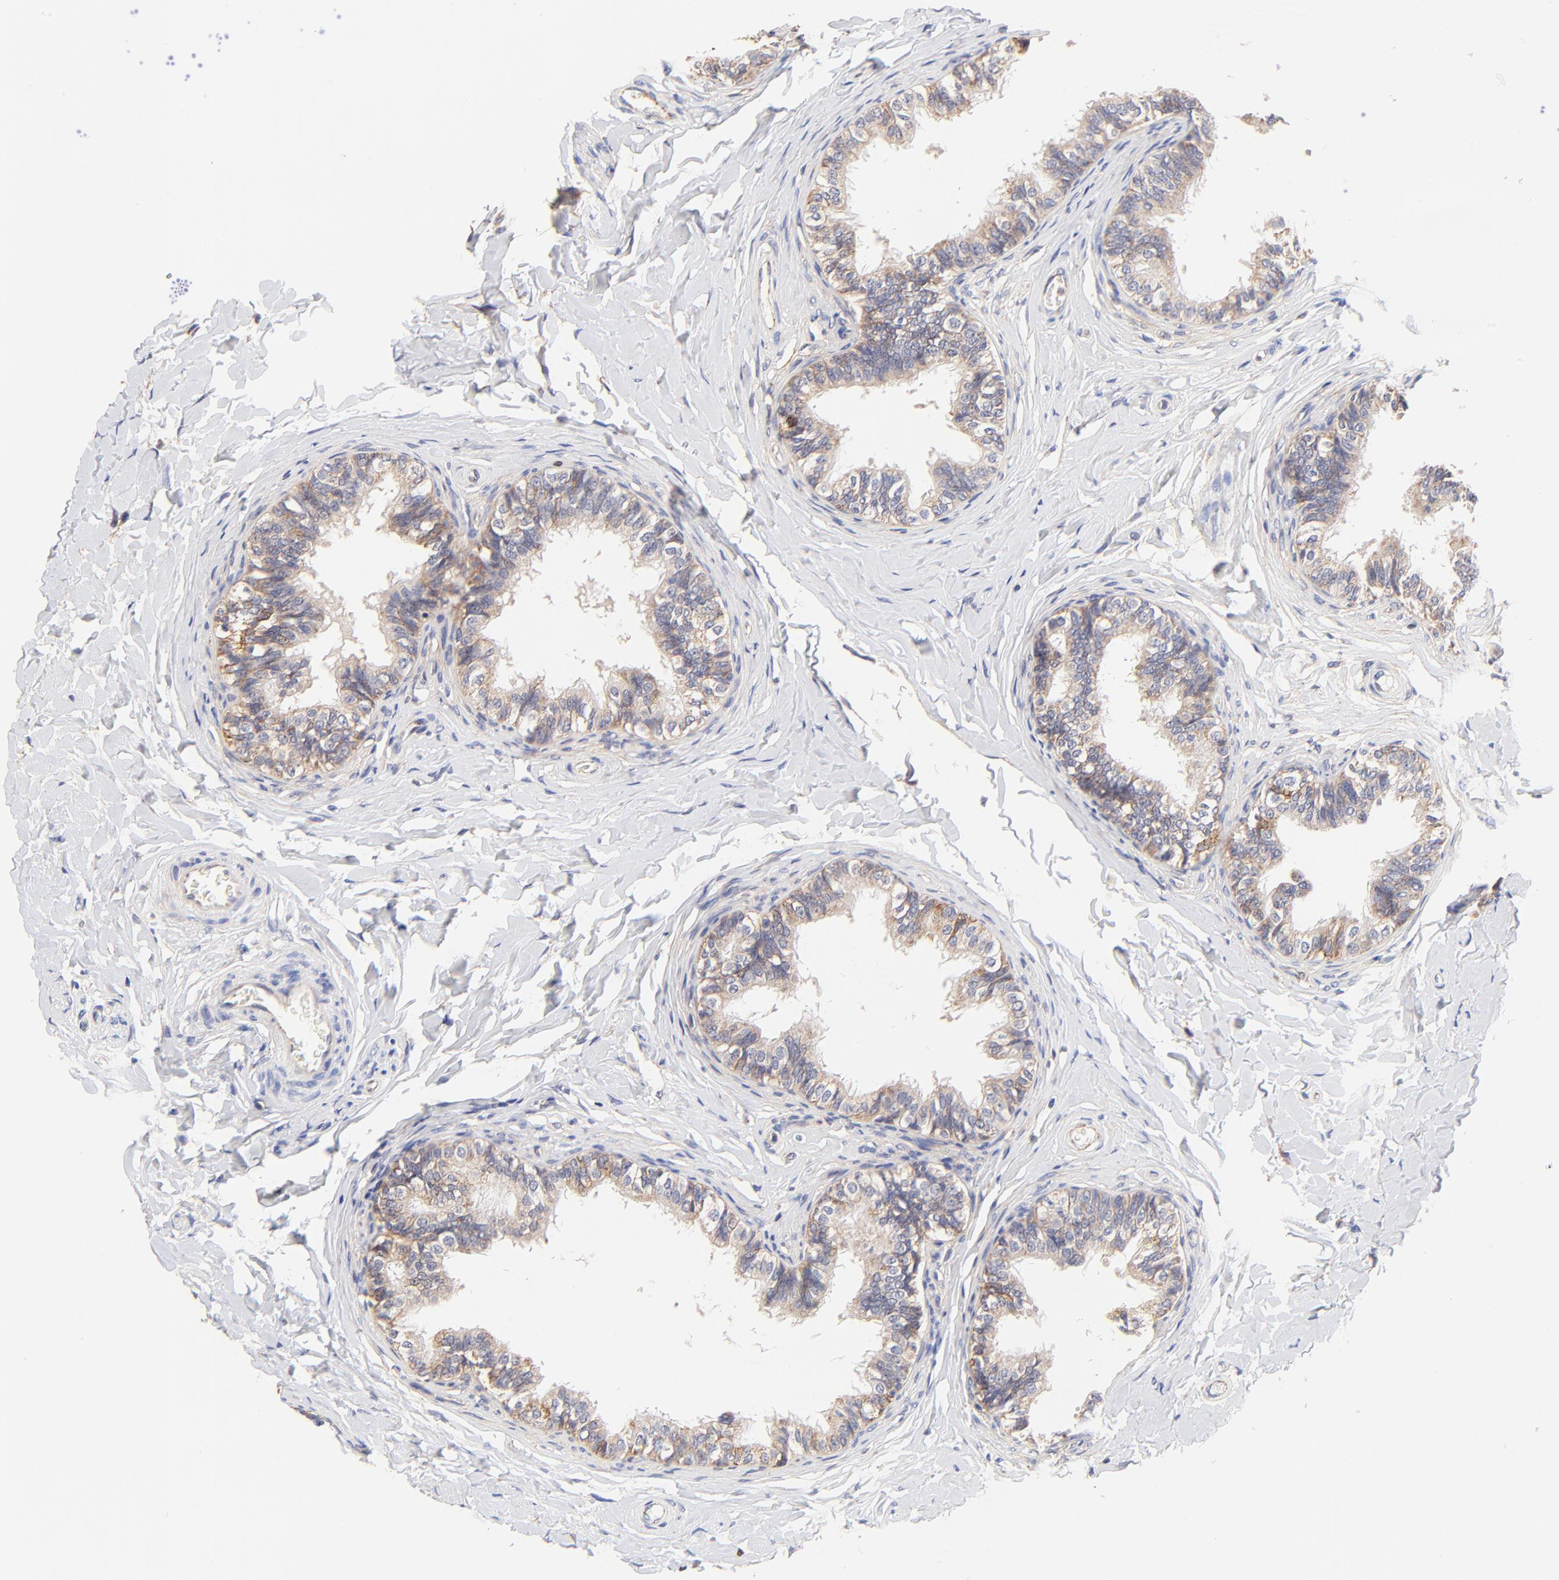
{"staining": {"intensity": "weak", "quantity": "25%-75%", "location": "cytoplasmic/membranous"}, "tissue": "epididymis", "cell_type": "Glandular cells", "image_type": "normal", "snomed": [{"axis": "morphology", "description": "Normal tissue, NOS"}, {"axis": "topography", "description": "Epididymis"}], "caption": "Brown immunohistochemical staining in normal human epididymis shows weak cytoplasmic/membranous expression in approximately 25%-75% of glandular cells. (Stains: DAB (3,3'-diaminobenzidine) in brown, nuclei in blue, Microscopy: brightfield microscopy at high magnification).", "gene": "PTK7", "patient": {"sex": "male", "age": 26}}